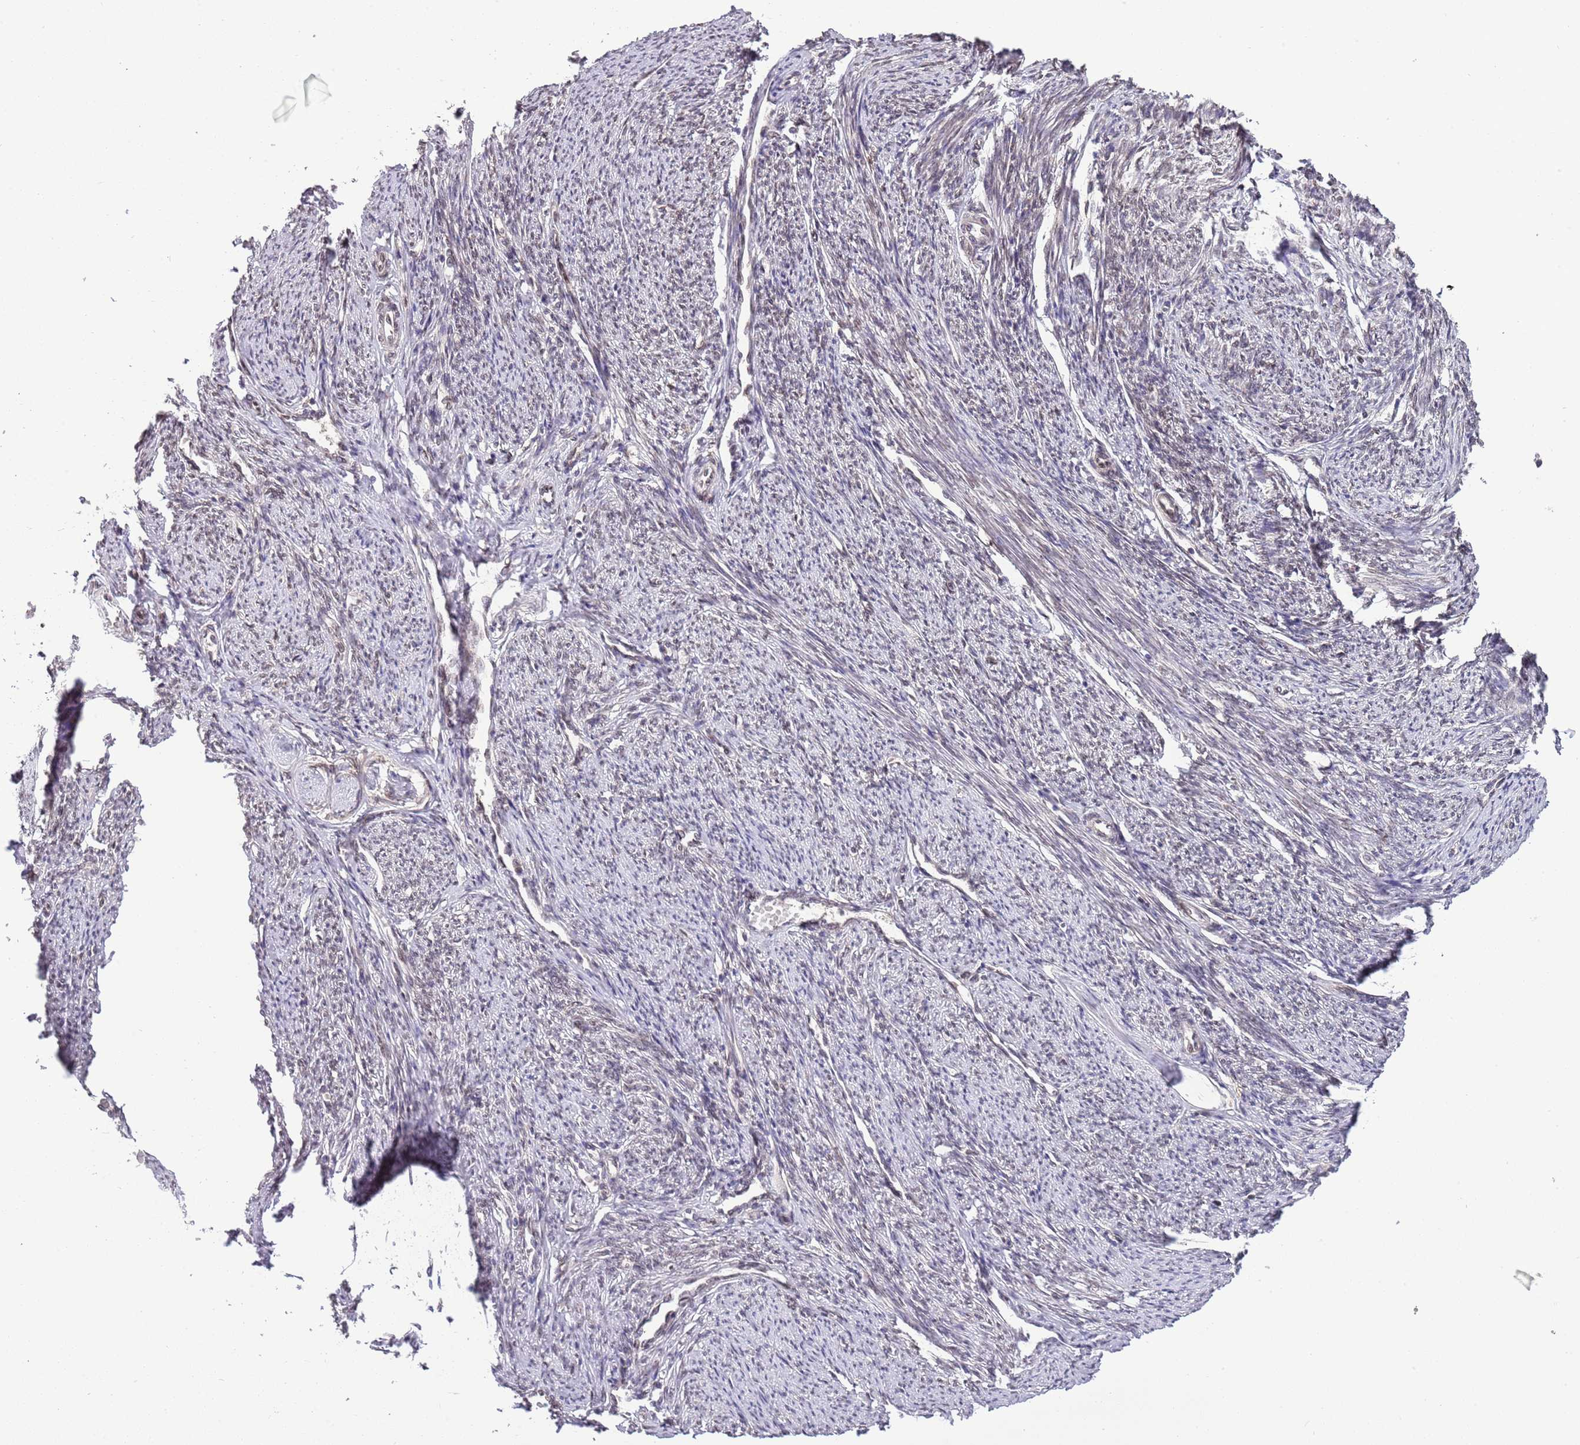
{"staining": {"intensity": "weak", "quantity": "25%-75%", "location": "nuclear"}, "tissue": "smooth muscle", "cell_type": "Smooth muscle cells", "image_type": "normal", "snomed": [{"axis": "morphology", "description": "Normal tissue, NOS"}, {"axis": "topography", "description": "Smooth muscle"}, {"axis": "topography", "description": "Uterus"}], "caption": "Smooth muscle stained with IHC exhibits weak nuclear positivity in about 25%-75% of smooth muscle cells. The staining is performed using DAB (3,3'-diaminobenzidine) brown chromogen to label protein expression. The nuclei are counter-stained blue using hematoxylin.", "gene": "ZNF665", "patient": {"sex": "female", "age": 59}}